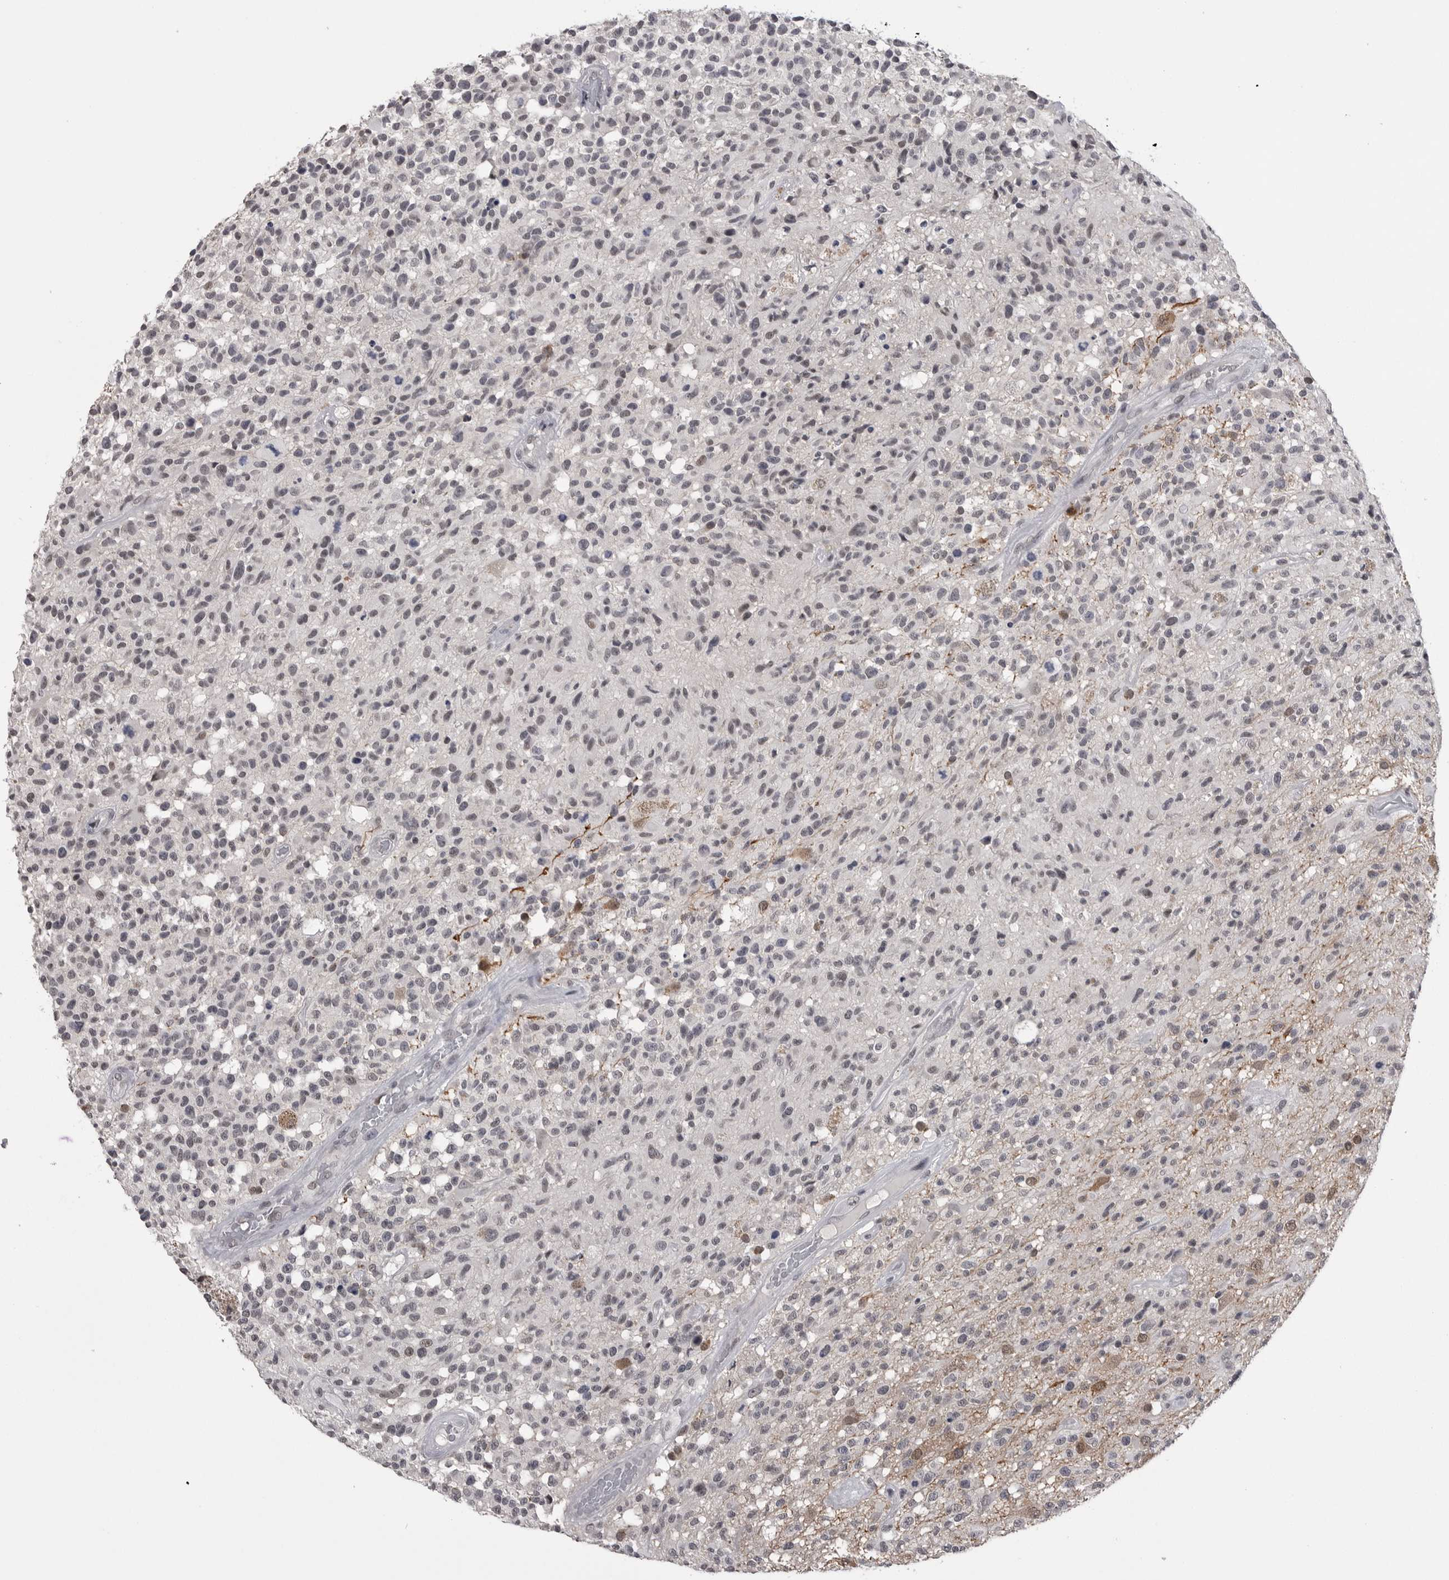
{"staining": {"intensity": "weak", "quantity": "<25%", "location": "nuclear"}, "tissue": "glioma", "cell_type": "Tumor cells", "image_type": "cancer", "snomed": [{"axis": "morphology", "description": "Glioma, malignant, High grade"}, {"axis": "morphology", "description": "Glioblastoma, NOS"}, {"axis": "topography", "description": "Brain"}], "caption": "Tumor cells show no significant positivity in glioma. Brightfield microscopy of immunohistochemistry stained with DAB (brown) and hematoxylin (blue), captured at high magnification.", "gene": "DLG2", "patient": {"sex": "male", "age": 60}}